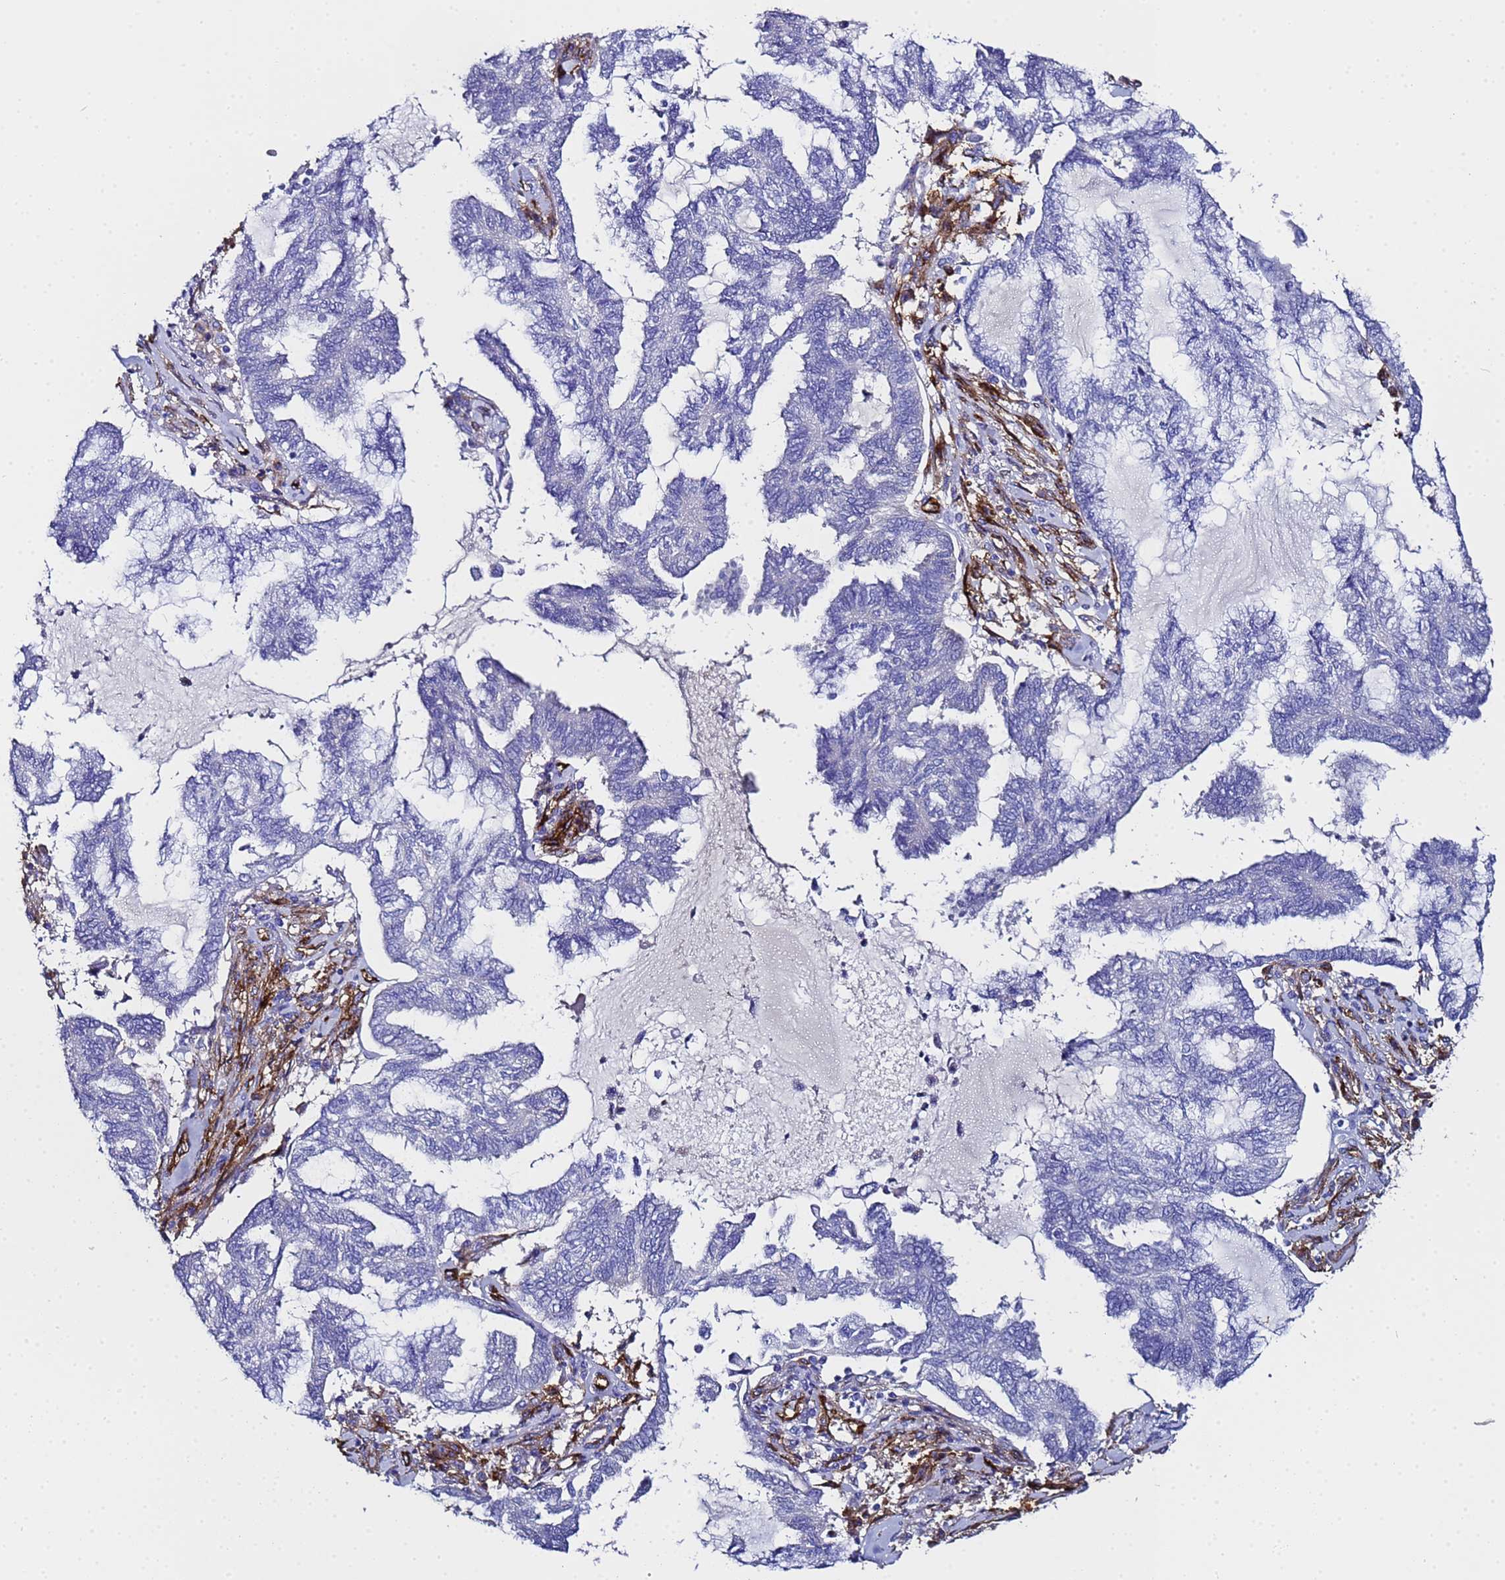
{"staining": {"intensity": "negative", "quantity": "none", "location": "none"}, "tissue": "endometrial cancer", "cell_type": "Tumor cells", "image_type": "cancer", "snomed": [{"axis": "morphology", "description": "Adenocarcinoma, NOS"}, {"axis": "topography", "description": "Endometrium"}], "caption": "This micrograph is of endometrial cancer (adenocarcinoma) stained with IHC to label a protein in brown with the nuclei are counter-stained blue. There is no positivity in tumor cells. (Stains: DAB immunohistochemistry (IHC) with hematoxylin counter stain, Microscopy: brightfield microscopy at high magnification).", "gene": "ADIPOQ", "patient": {"sex": "female", "age": 86}}